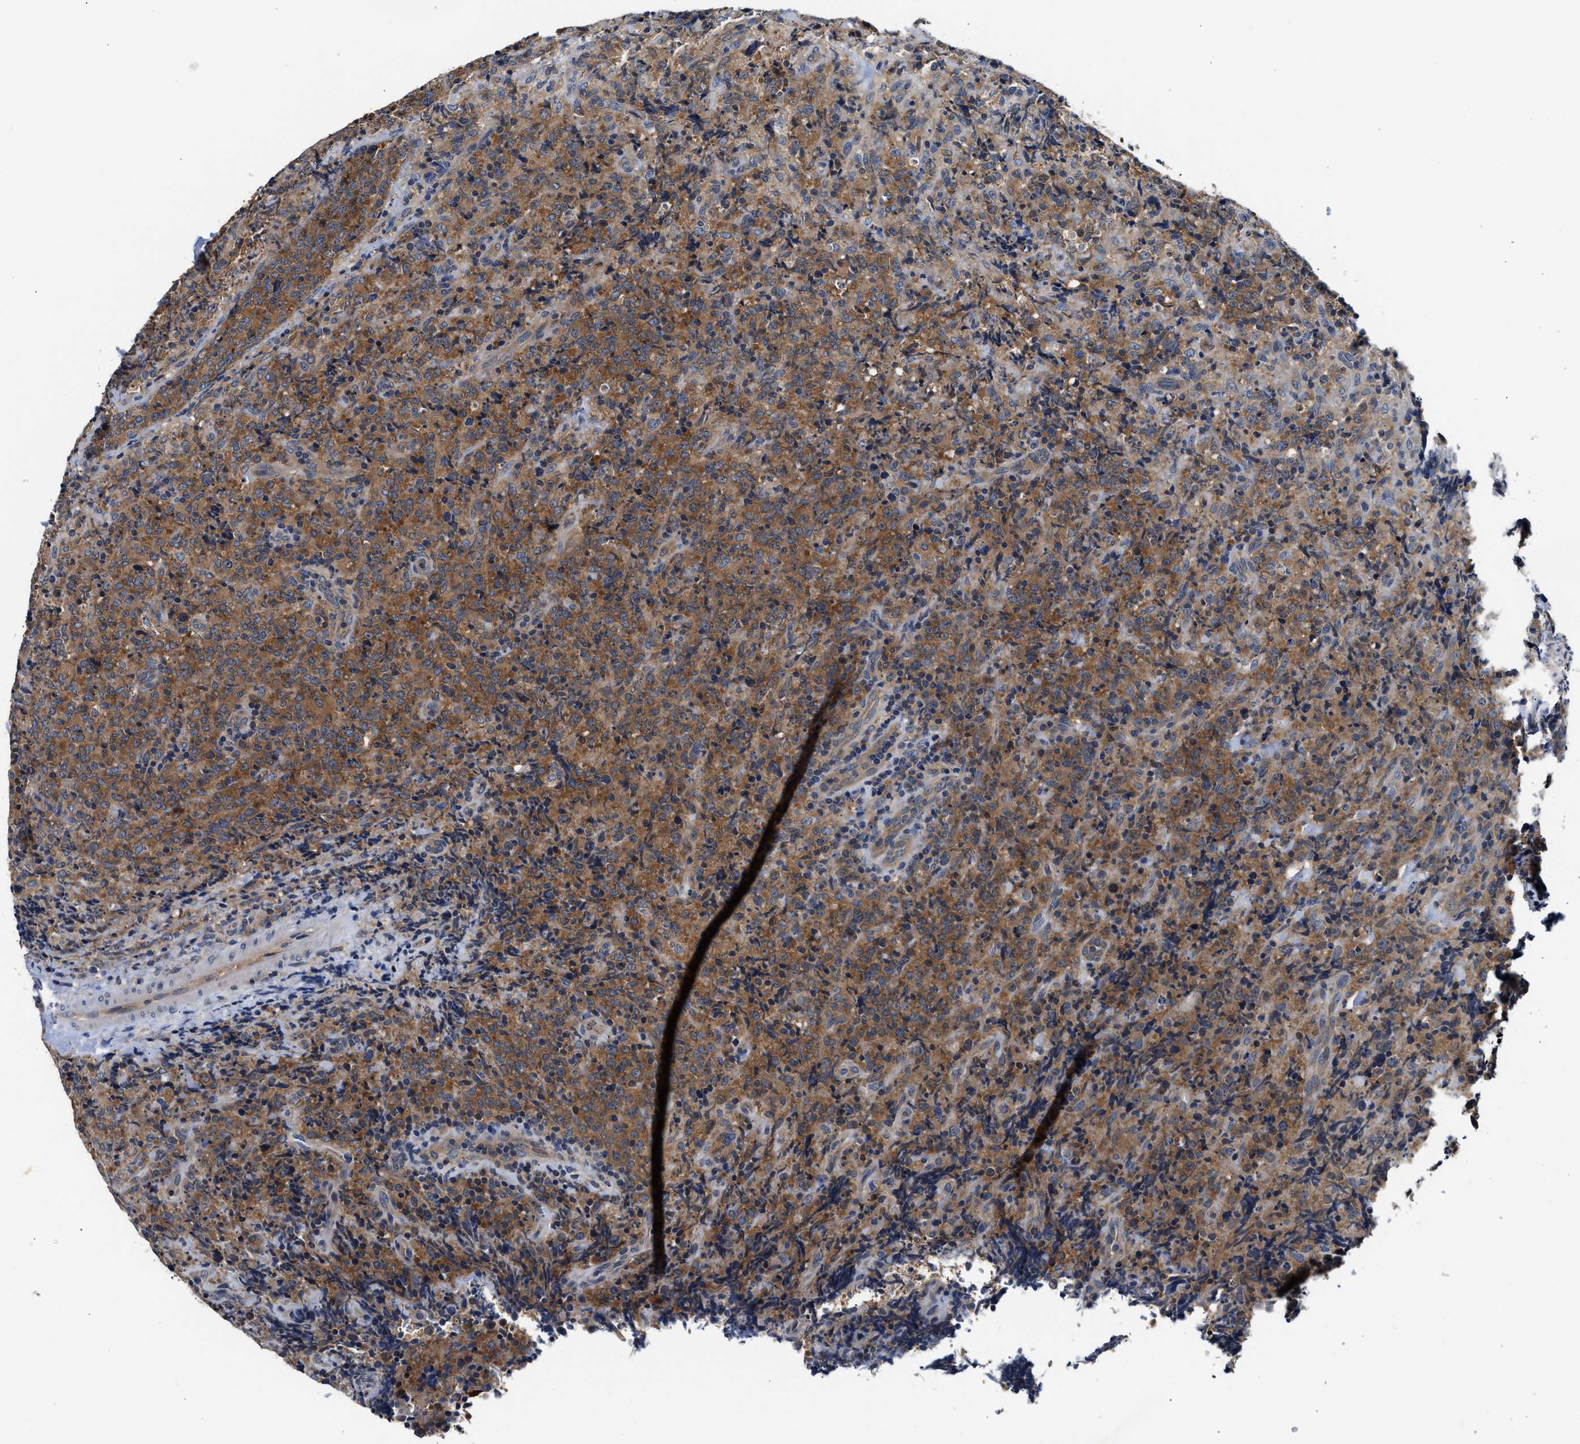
{"staining": {"intensity": "moderate", "quantity": ">75%", "location": "cytoplasmic/membranous"}, "tissue": "lymphoma", "cell_type": "Tumor cells", "image_type": "cancer", "snomed": [{"axis": "morphology", "description": "Malignant lymphoma, non-Hodgkin's type, High grade"}, {"axis": "topography", "description": "Tonsil"}], "caption": "Human high-grade malignant lymphoma, non-Hodgkin's type stained with a protein marker demonstrates moderate staining in tumor cells.", "gene": "FAM185A", "patient": {"sex": "female", "age": 36}}